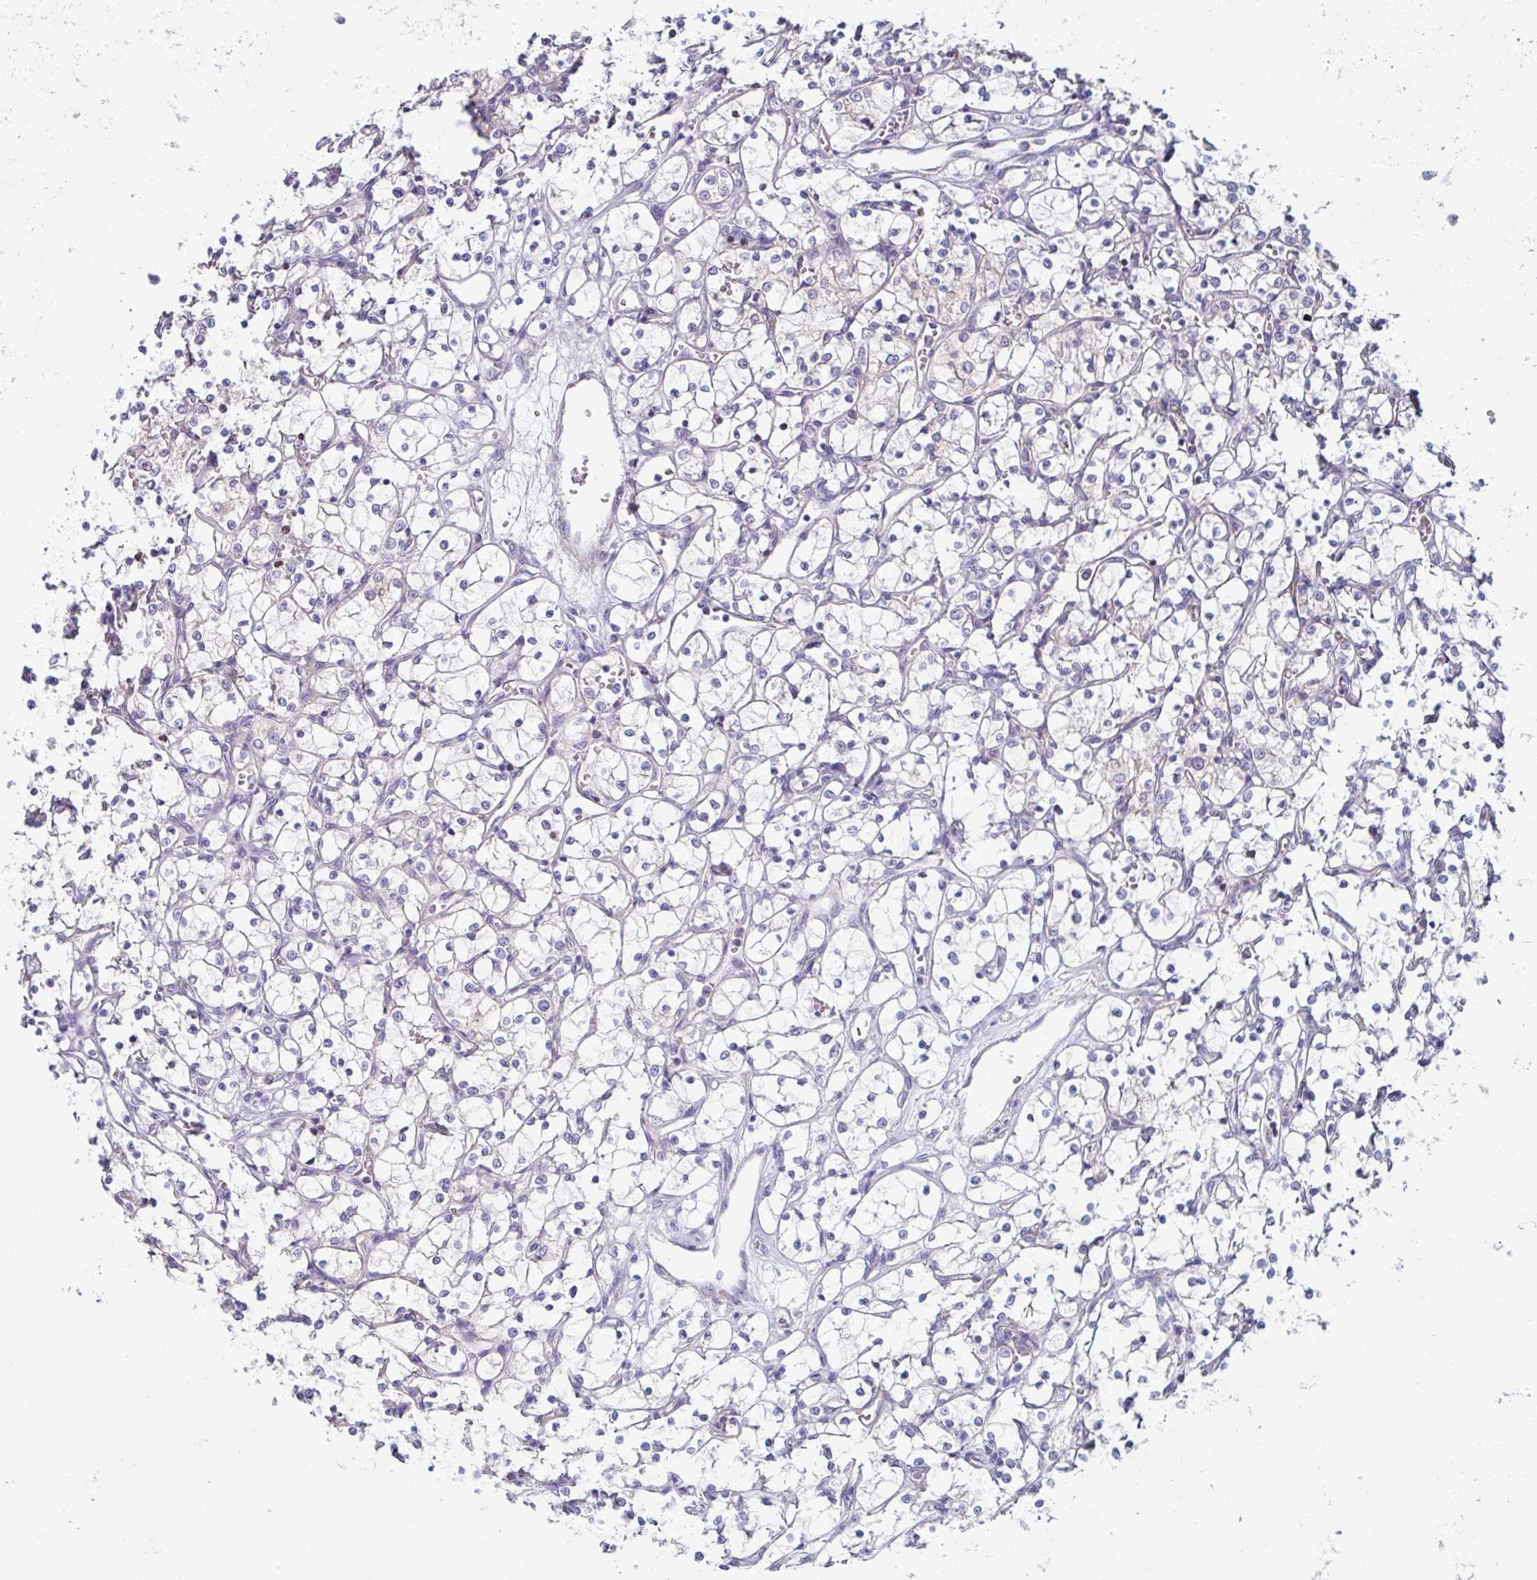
{"staining": {"intensity": "negative", "quantity": "none", "location": "none"}, "tissue": "renal cancer", "cell_type": "Tumor cells", "image_type": "cancer", "snomed": [{"axis": "morphology", "description": "Adenocarcinoma, NOS"}, {"axis": "topography", "description": "Kidney"}], "caption": "High magnification brightfield microscopy of renal cancer stained with DAB (3,3'-diaminobenzidine) (brown) and counterstained with hematoxylin (blue): tumor cells show no significant positivity.", "gene": "MGAM2", "patient": {"sex": "female", "age": 69}}